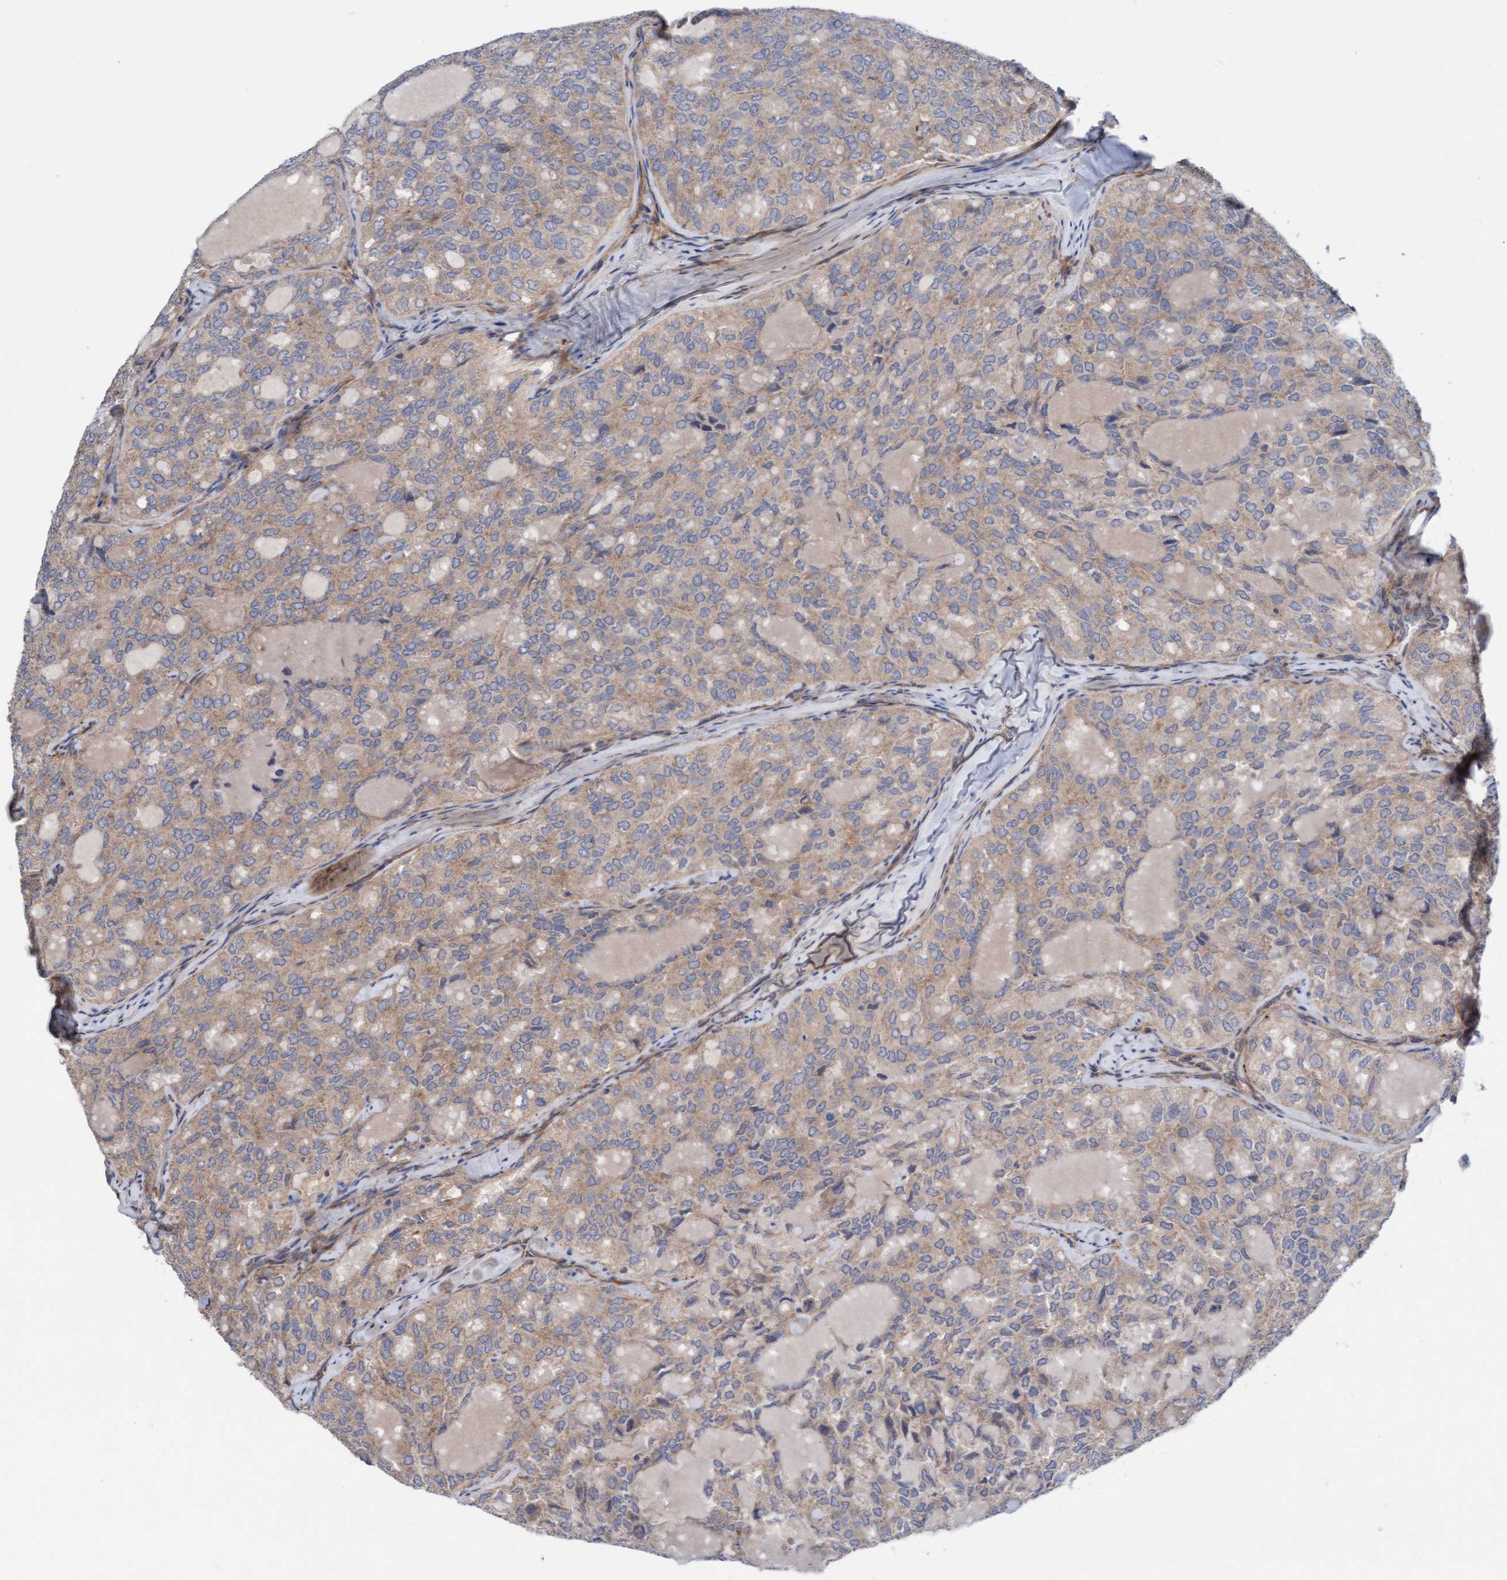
{"staining": {"intensity": "weak", "quantity": "25%-75%", "location": "cytoplasmic/membranous"}, "tissue": "thyroid cancer", "cell_type": "Tumor cells", "image_type": "cancer", "snomed": [{"axis": "morphology", "description": "Follicular adenoma carcinoma, NOS"}, {"axis": "topography", "description": "Thyroid gland"}], "caption": "An IHC micrograph of neoplastic tissue is shown. Protein staining in brown highlights weak cytoplasmic/membranous positivity in thyroid cancer (follicular adenoma carcinoma) within tumor cells. The staining is performed using DAB brown chromogen to label protein expression. The nuclei are counter-stained blue using hematoxylin.", "gene": "CDK5RAP3", "patient": {"sex": "male", "age": 75}}